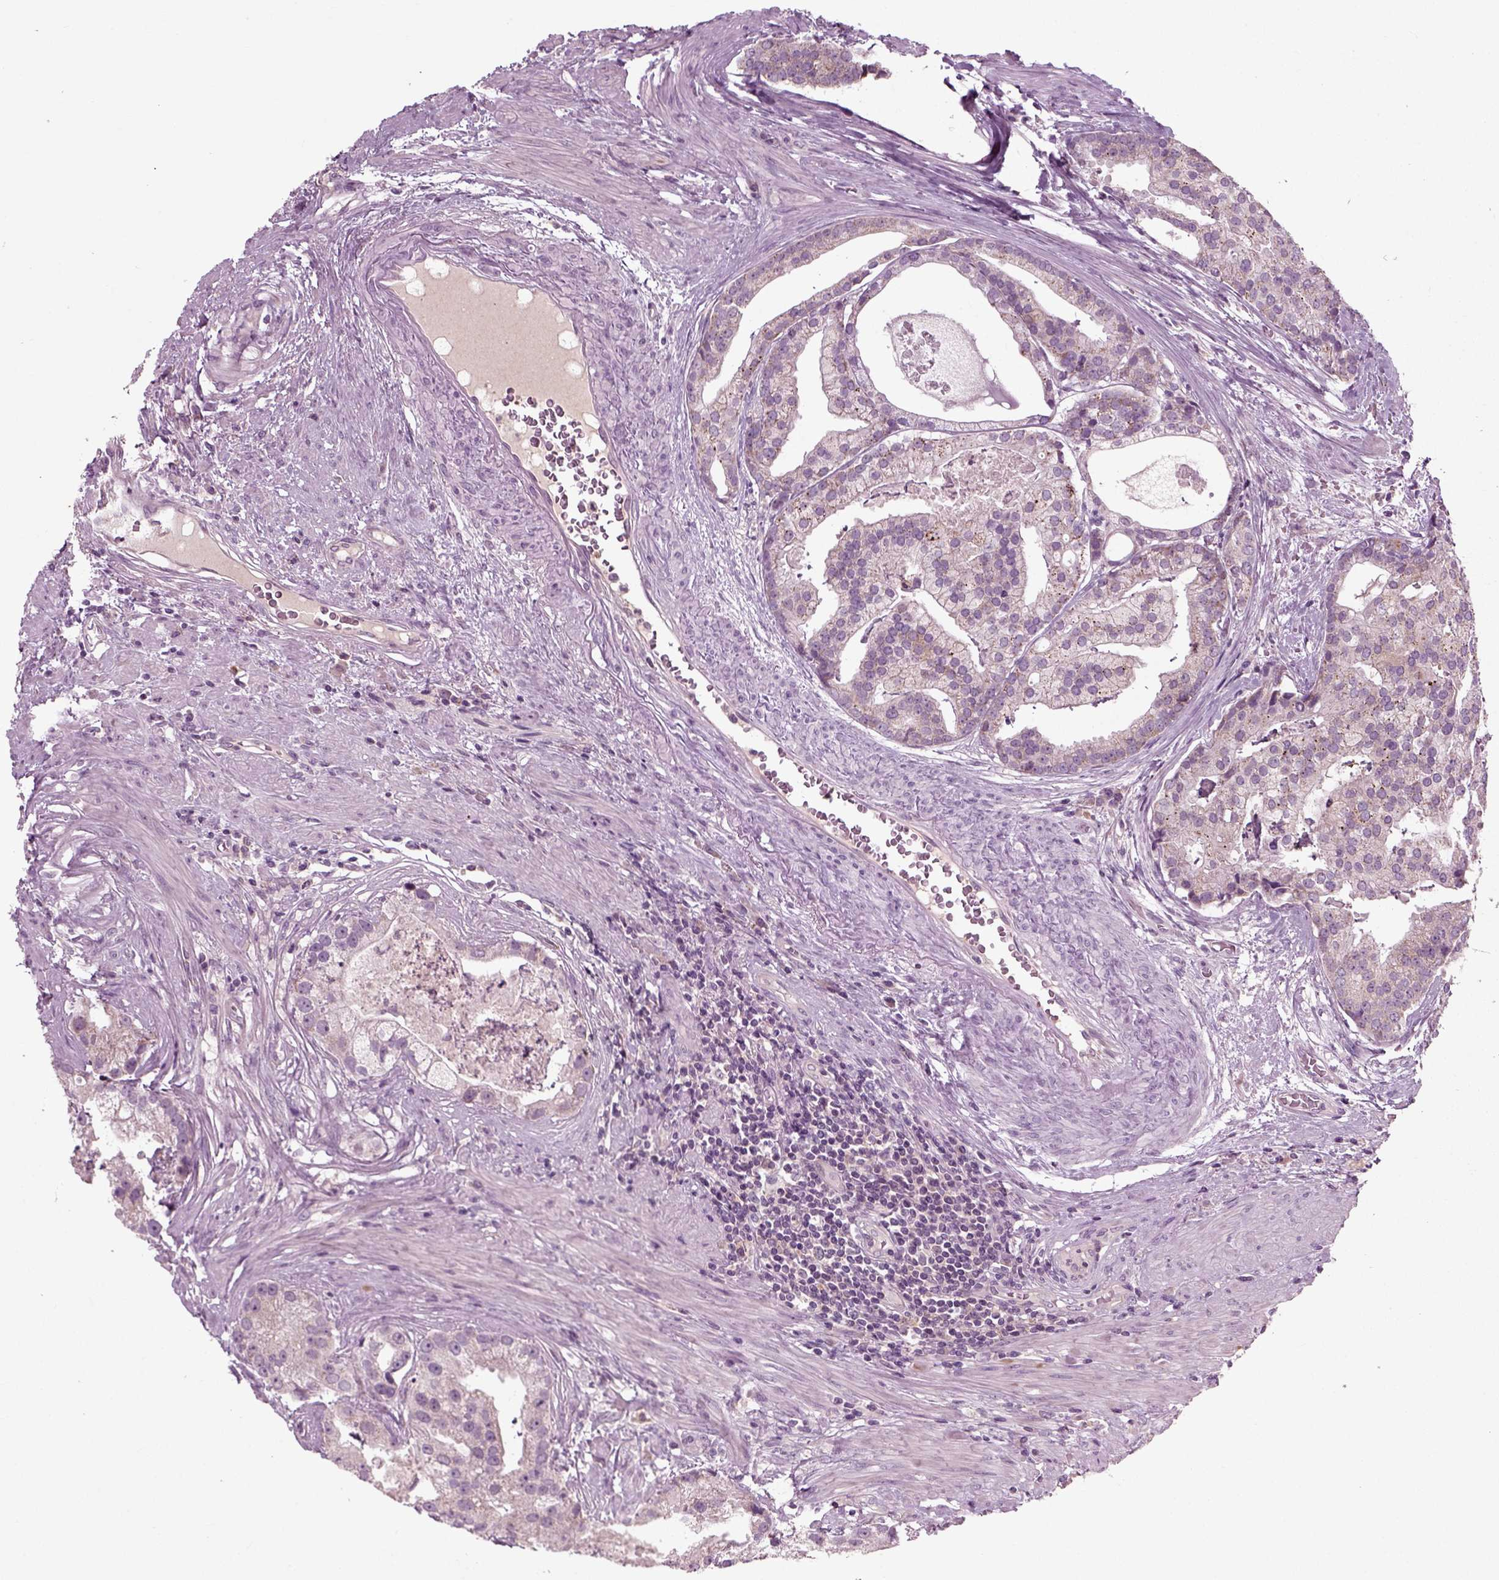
{"staining": {"intensity": "weak", "quantity": "<25%", "location": "cytoplasmic/membranous"}, "tissue": "prostate cancer", "cell_type": "Tumor cells", "image_type": "cancer", "snomed": [{"axis": "morphology", "description": "Adenocarcinoma, NOS"}, {"axis": "topography", "description": "Prostate and seminal vesicle, NOS"}, {"axis": "topography", "description": "Prostate"}], "caption": "This is a photomicrograph of immunohistochemistry (IHC) staining of prostate cancer, which shows no staining in tumor cells.", "gene": "RND2", "patient": {"sex": "male", "age": 44}}